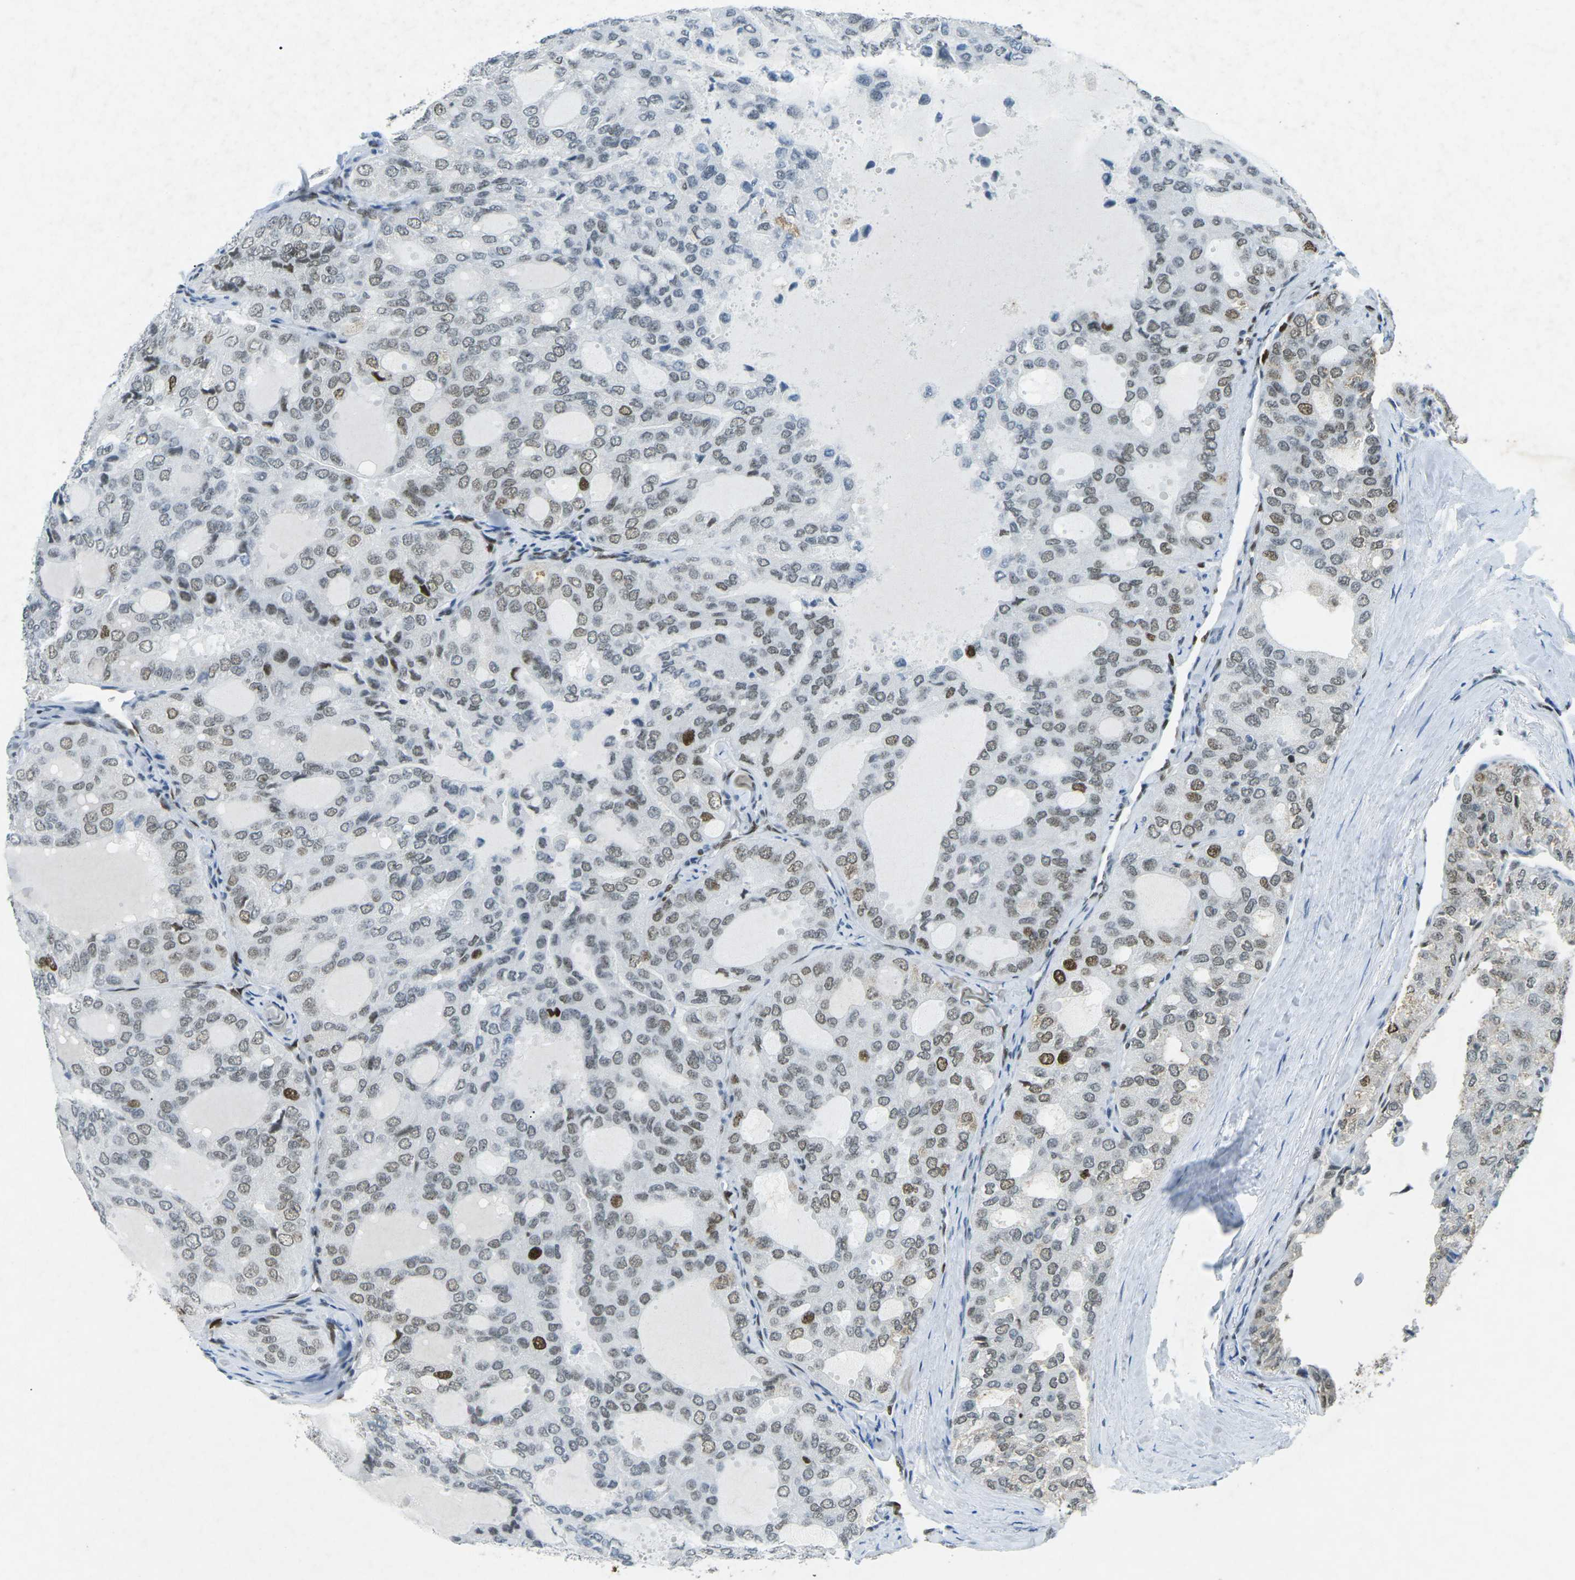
{"staining": {"intensity": "moderate", "quantity": ">75%", "location": "nuclear"}, "tissue": "thyroid cancer", "cell_type": "Tumor cells", "image_type": "cancer", "snomed": [{"axis": "morphology", "description": "Follicular adenoma carcinoma, NOS"}, {"axis": "topography", "description": "Thyroid gland"}], "caption": "Protein staining demonstrates moderate nuclear expression in about >75% of tumor cells in thyroid follicular adenoma carcinoma. The protein of interest is stained brown, and the nuclei are stained in blue (DAB (3,3'-diaminobenzidine) IHC with brightfield microscopy, high magnification).", "gene": "RB1", "patient": {"sex": "male", "age": 75}}